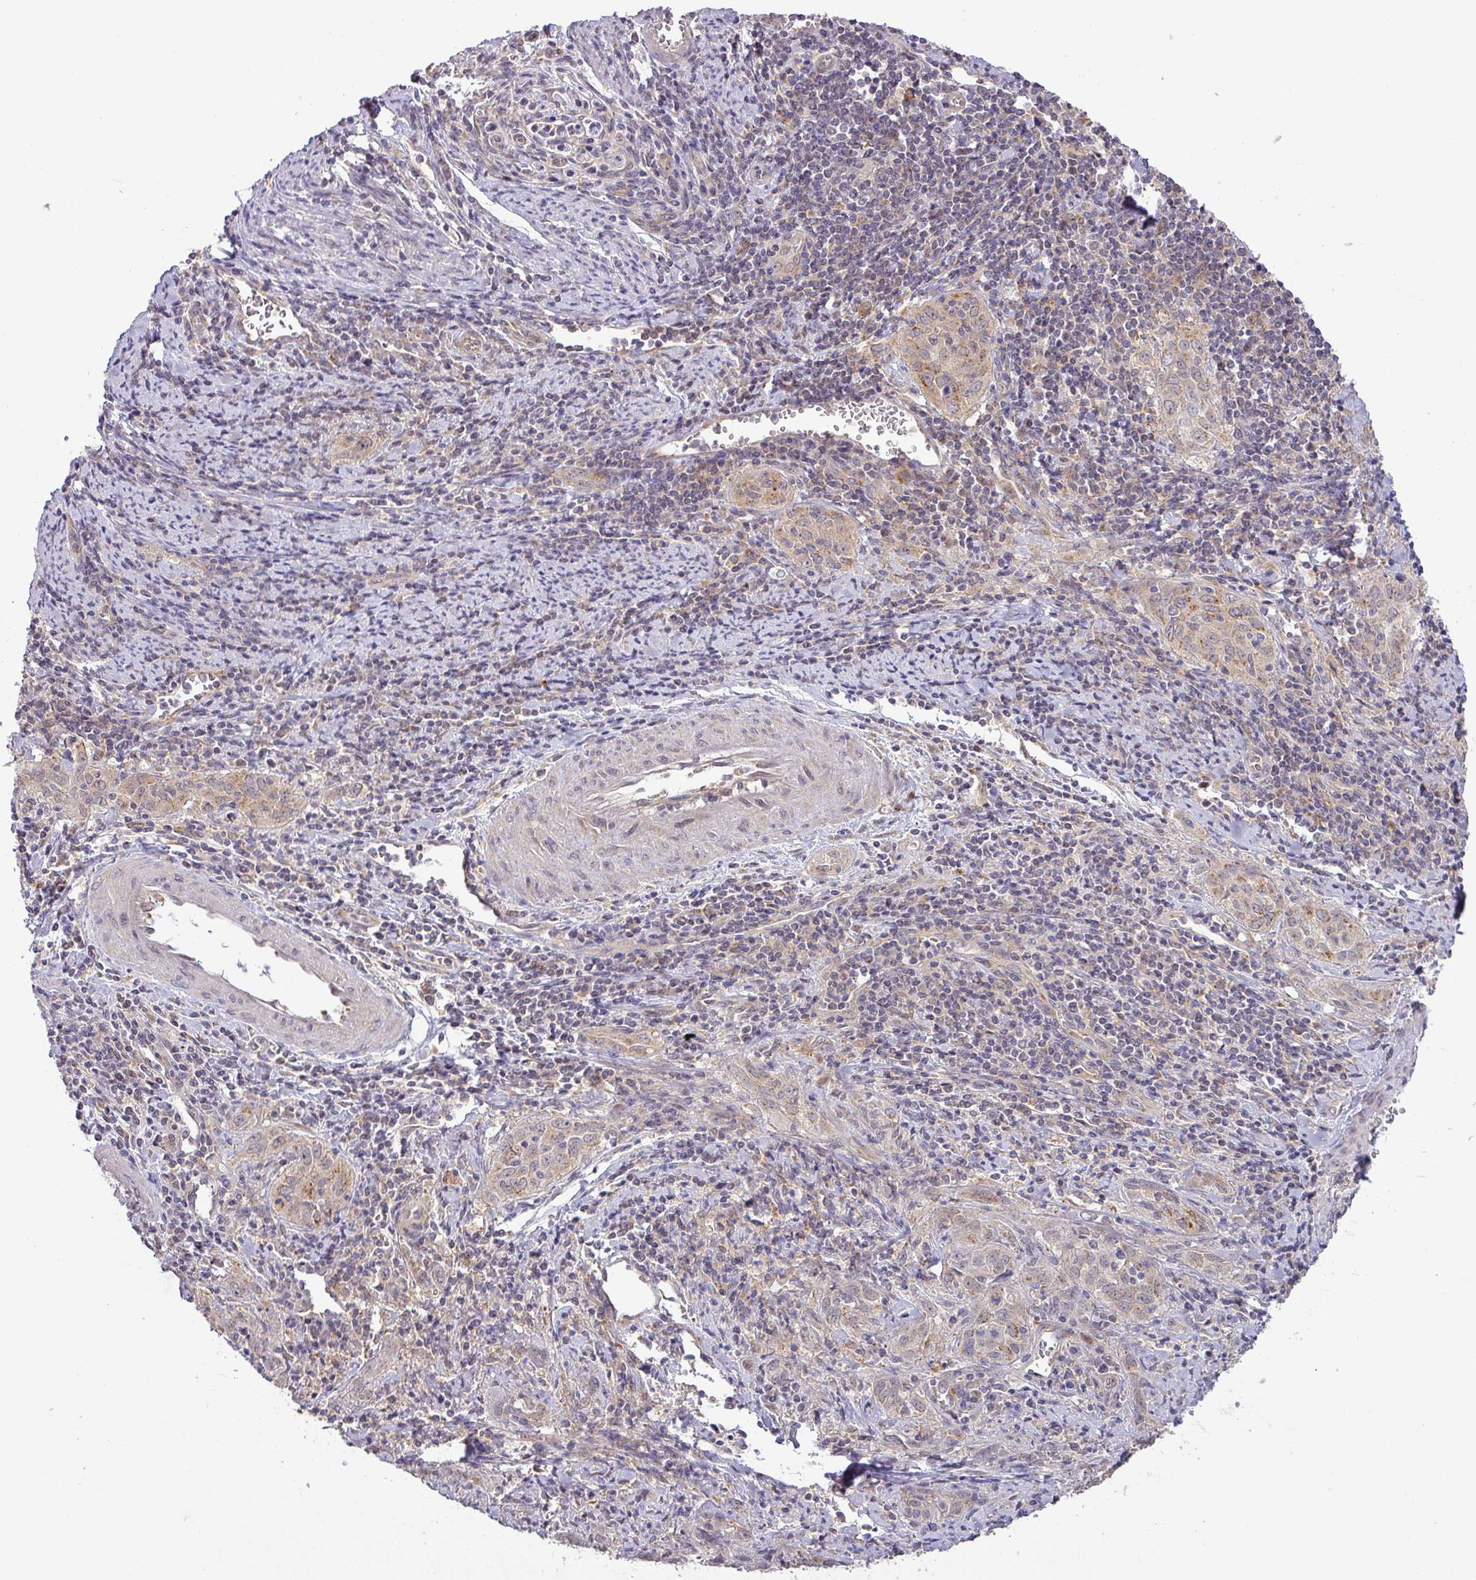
{"staining": {"intensity": "weak", "quantity": "25%-75%", "location": "cytoplasmic/membranous"}, "tissue": "cervical cancer", "cell_type": "Tumor cells", "image_type": "cancer", "snomed": [{"axis": "morphology", "description": "Squamous cell carcinoma, NOS"}, {"axis": "topography", "description": "Cervix"}], "caption": "High-magnification brightfield microscopy of cervical squamous cell carcinoma stained with DAB (brown) and counterstained with hematoxylin (blue). tumor cells exhibit weak cytoplasmic/membranous expression is appreciated in about25%-75% of cells.", "gene": "GALNT12", "patient": {"sex": "female", "age": 57}}